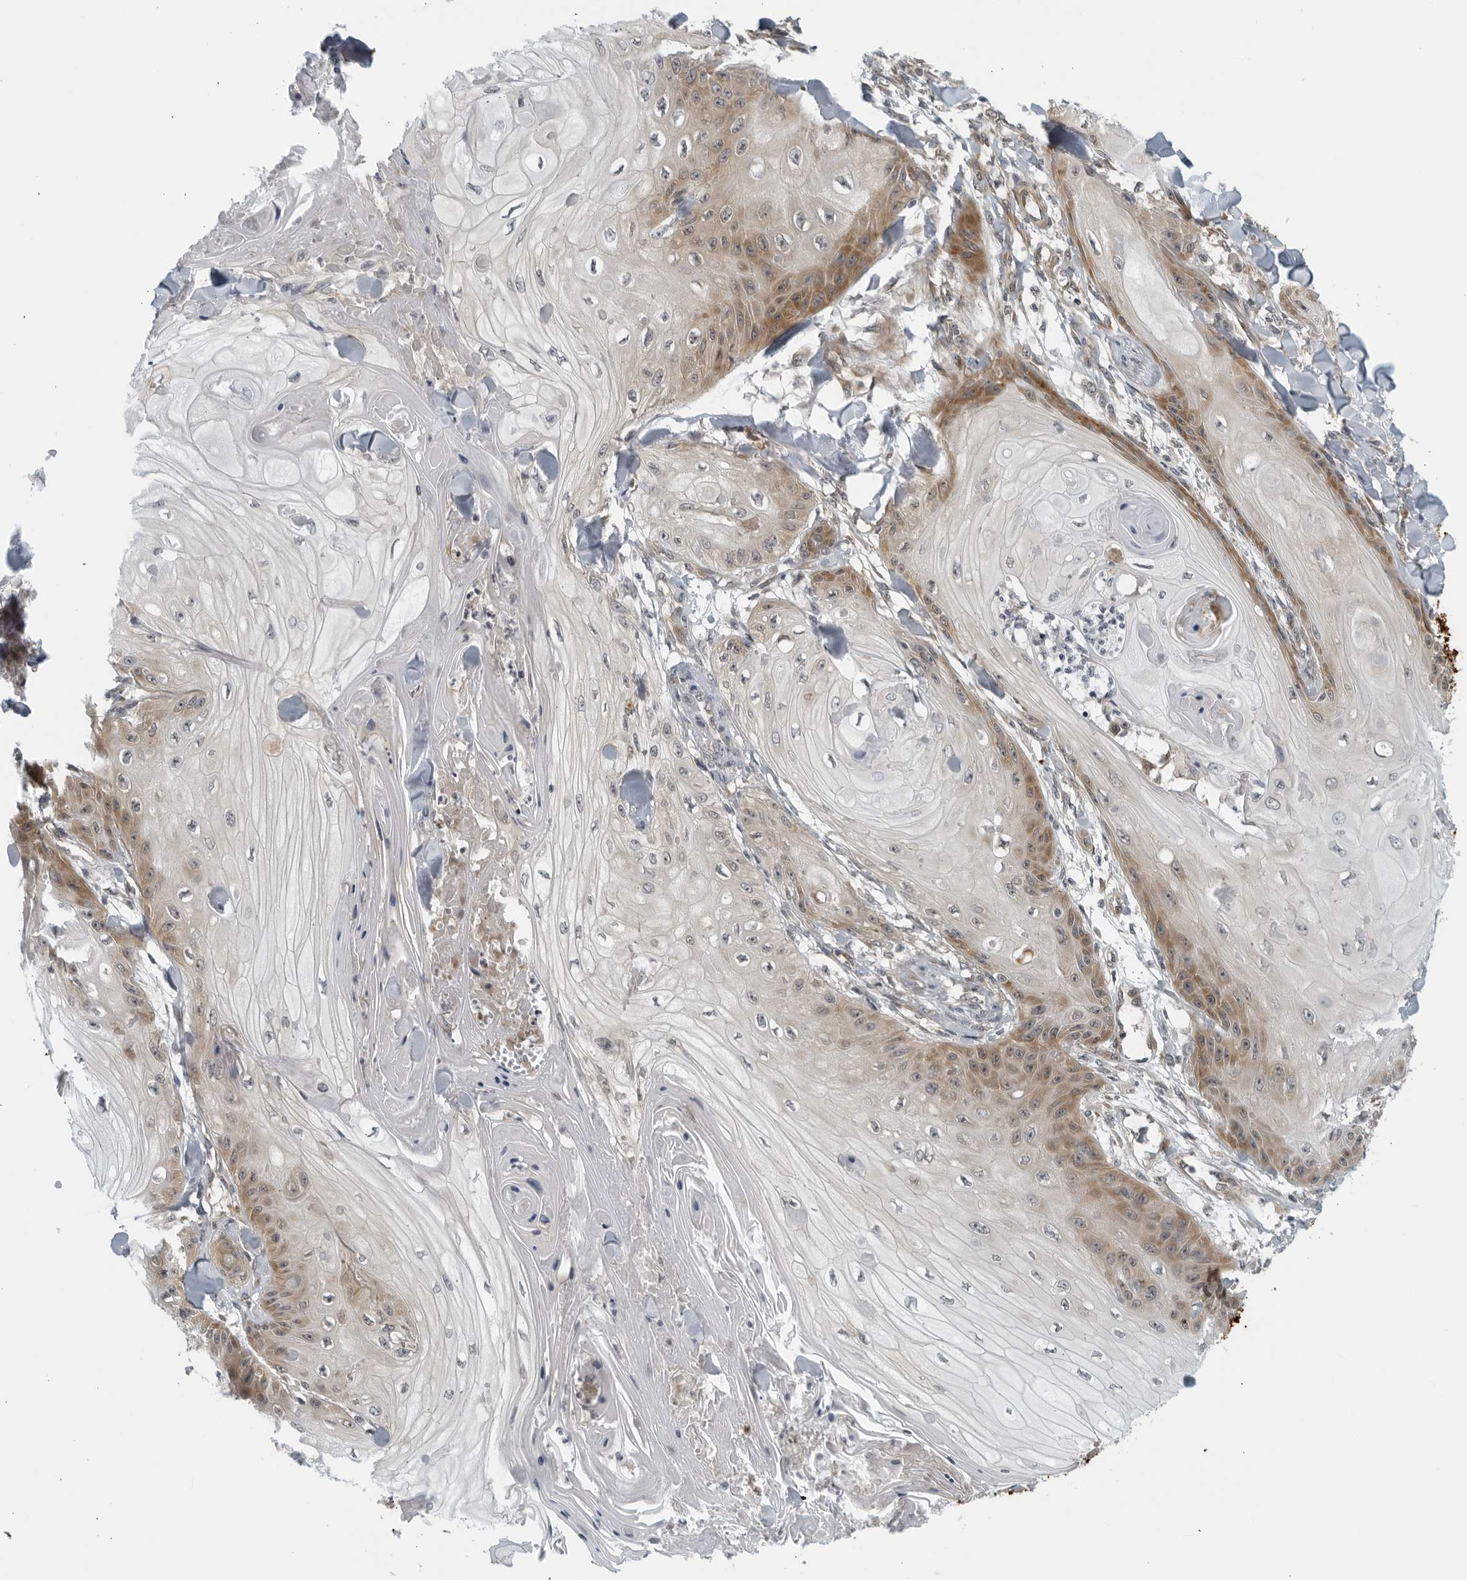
{"staining": {"intensity": "moderate", "quantity": "<25%", "location": "cytoplasmic/membranous"}, "tissue": "skin cancer", "cell_type": "Tumor cells", "image_type": "cancer", "snomed": [{"axis": "morphology", "description": "Squamous cell carcinoma, NOS"}, {"axis": "topography", "description": "Skin"}], "caption": "Human skin squamous cell carcinoma stained for a protein (brown) reveals moderate cytoplasmic/membranous positive positivity in about <25% of tumor cells.", "gene": "RC3H1", "patient": {"sex": "male", "age": 74}}